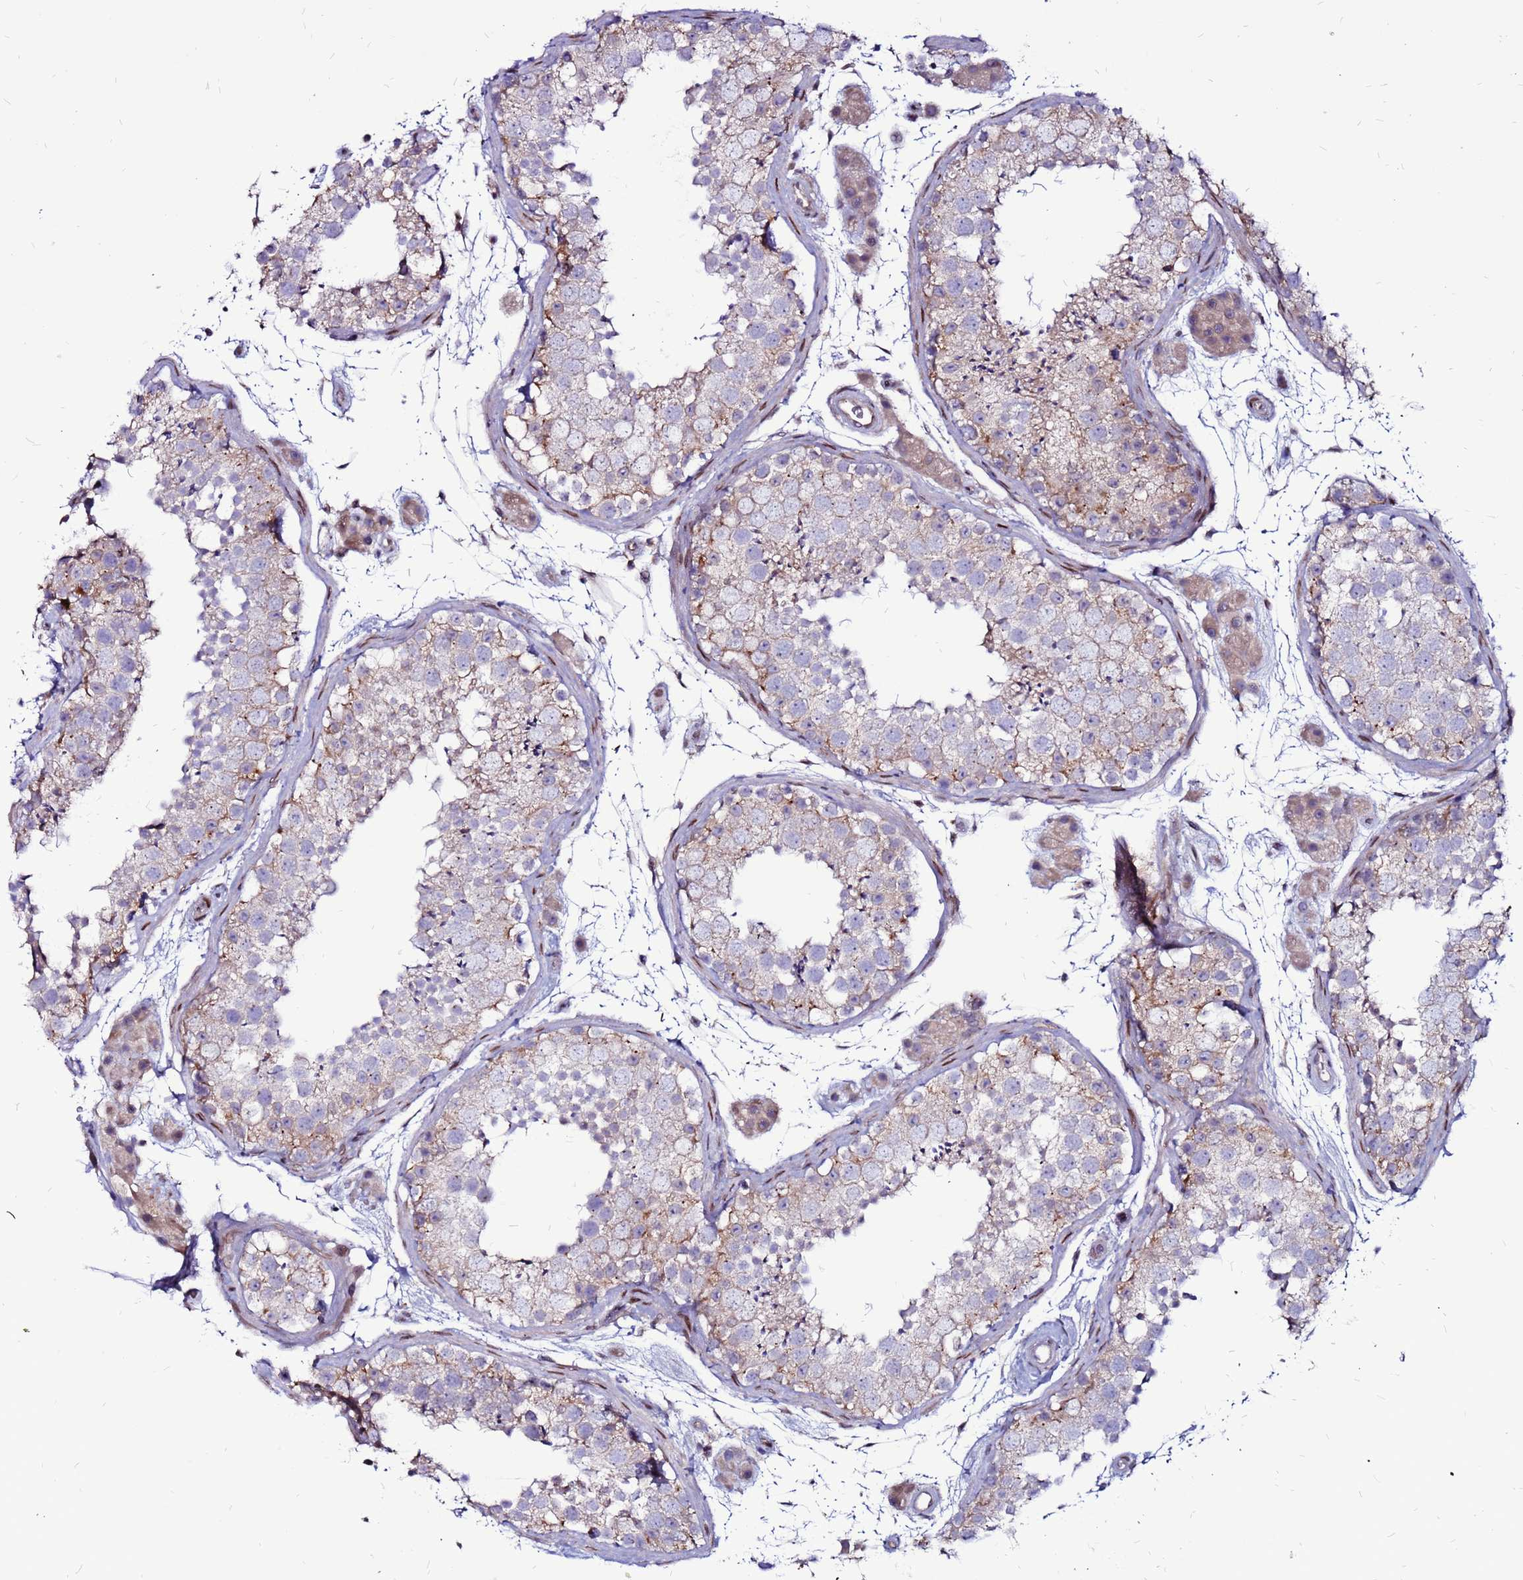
{"staining": {"intensity": "weak", "quantity": "<25%", "location": "cytoplasmic/membranous"}, "tissue": "testis", "cell_type": "Cells in seminiferous ducts", "image_type": "normal", "snomed": [{"axis": "morphology", "description": "Normal tissue, NOS"}, {"axis": "topography", "description": "Testis"}], "caption": "Cells in seminiferous ducts show no significant protein staining in unremarkable testis. Brightfield microscopy of immunohistochemistry stained with DAB (3,3'-diaminobenzidine) (brown) and hematoxylin (blue), captured at high magnification.", "gene": "CCDC71", "patient": {"sex": "male", "age": 41}}